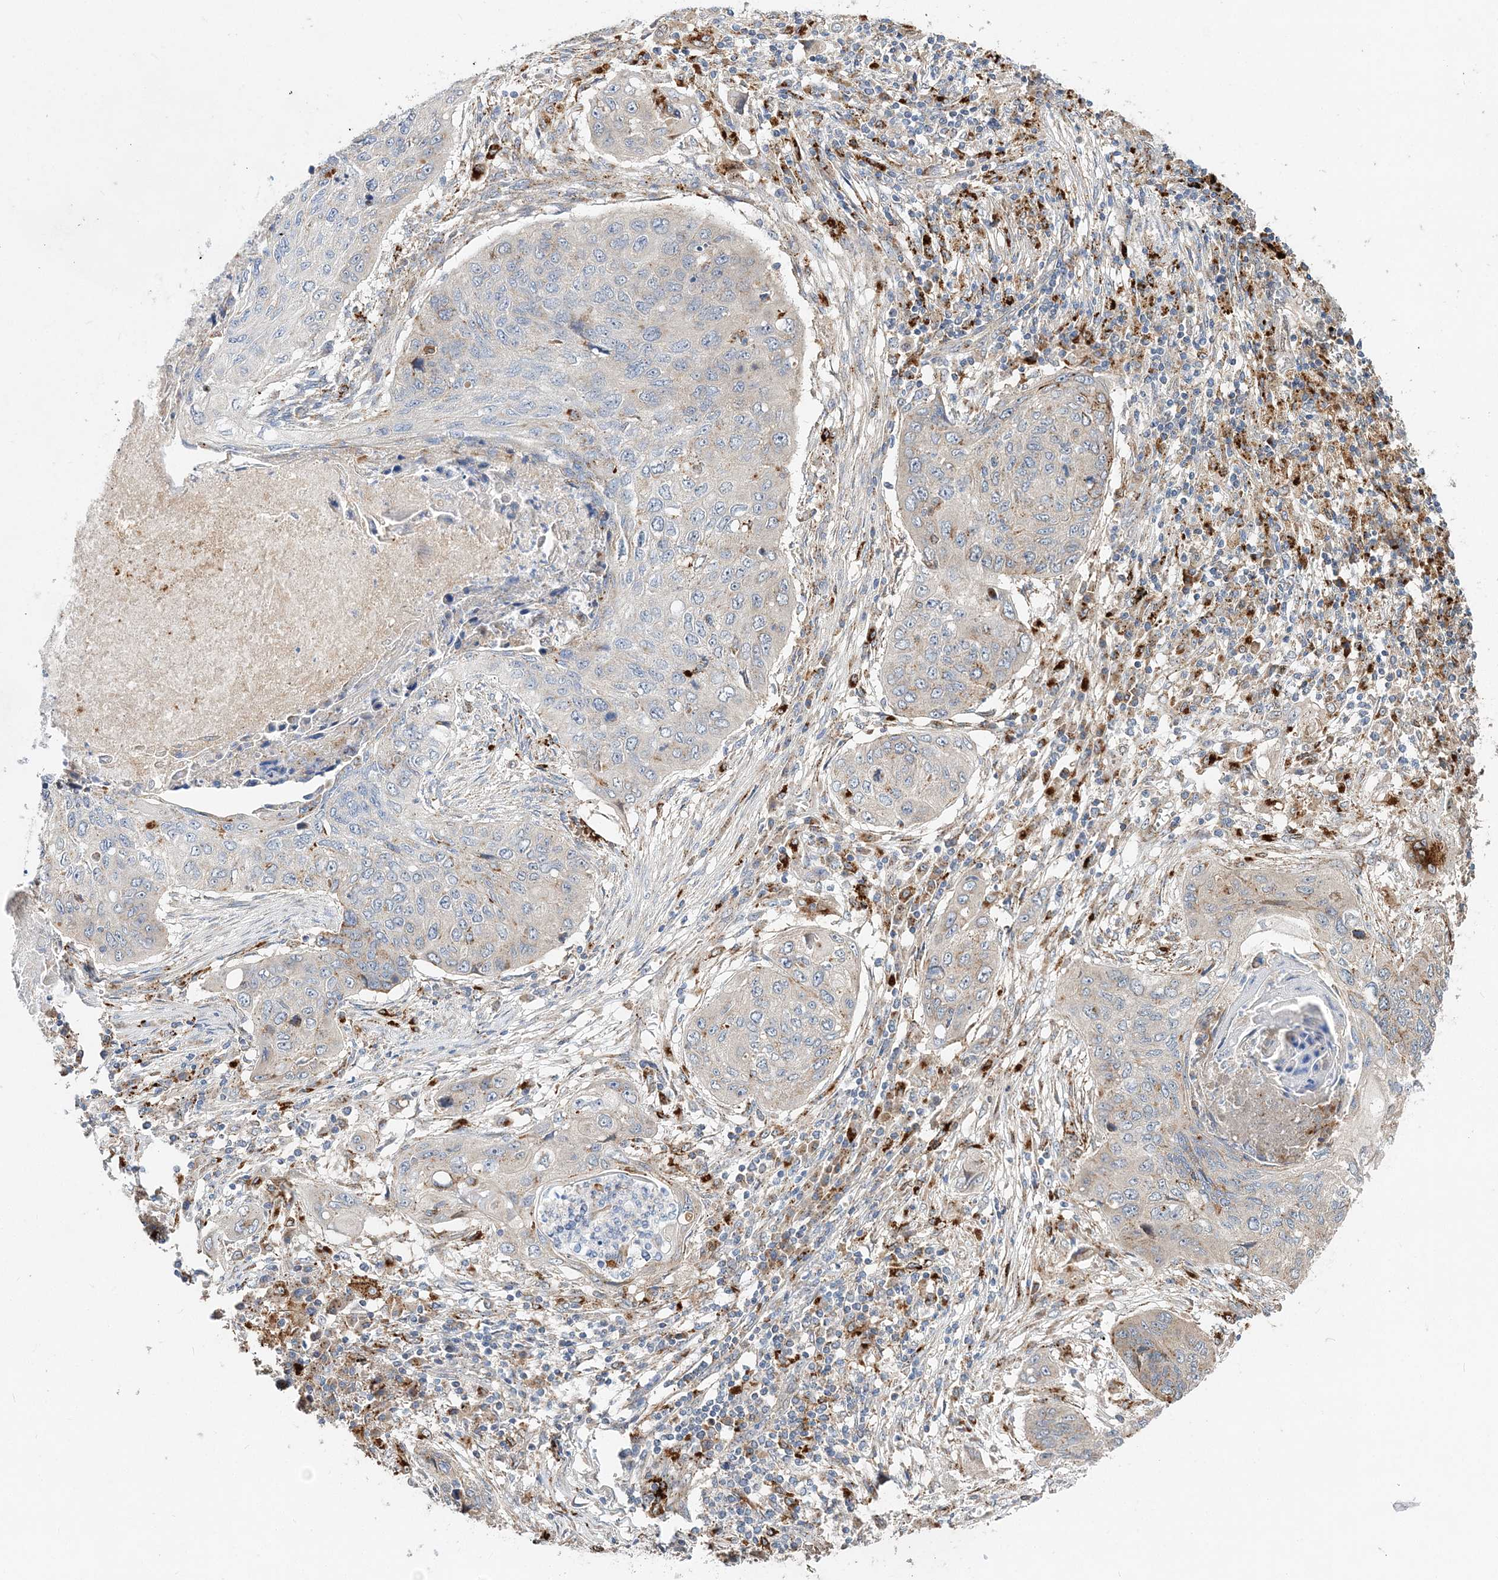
{"staining": {"intensity": "weak", "quantity": "25%-75%", "location": "cytoplasmic/membranous"}, "tissue": "lung cancer", "cell_type": "Tumor cells", "image_type": "cancer", "snomed": [{"axis": "morphology", "description": "Squamous cell carcinoma, NOS"}, {"axis": "topography", "description": "Lung"}], "caption": "Squamous cell carcinoma (lung) stained with a brown dye displays weak cytoplasmic/membranous positive expression in about 25%-75% of tumor cells.", "gene": "C3orf38", "patient": {"sex": "female", "age": 63}}